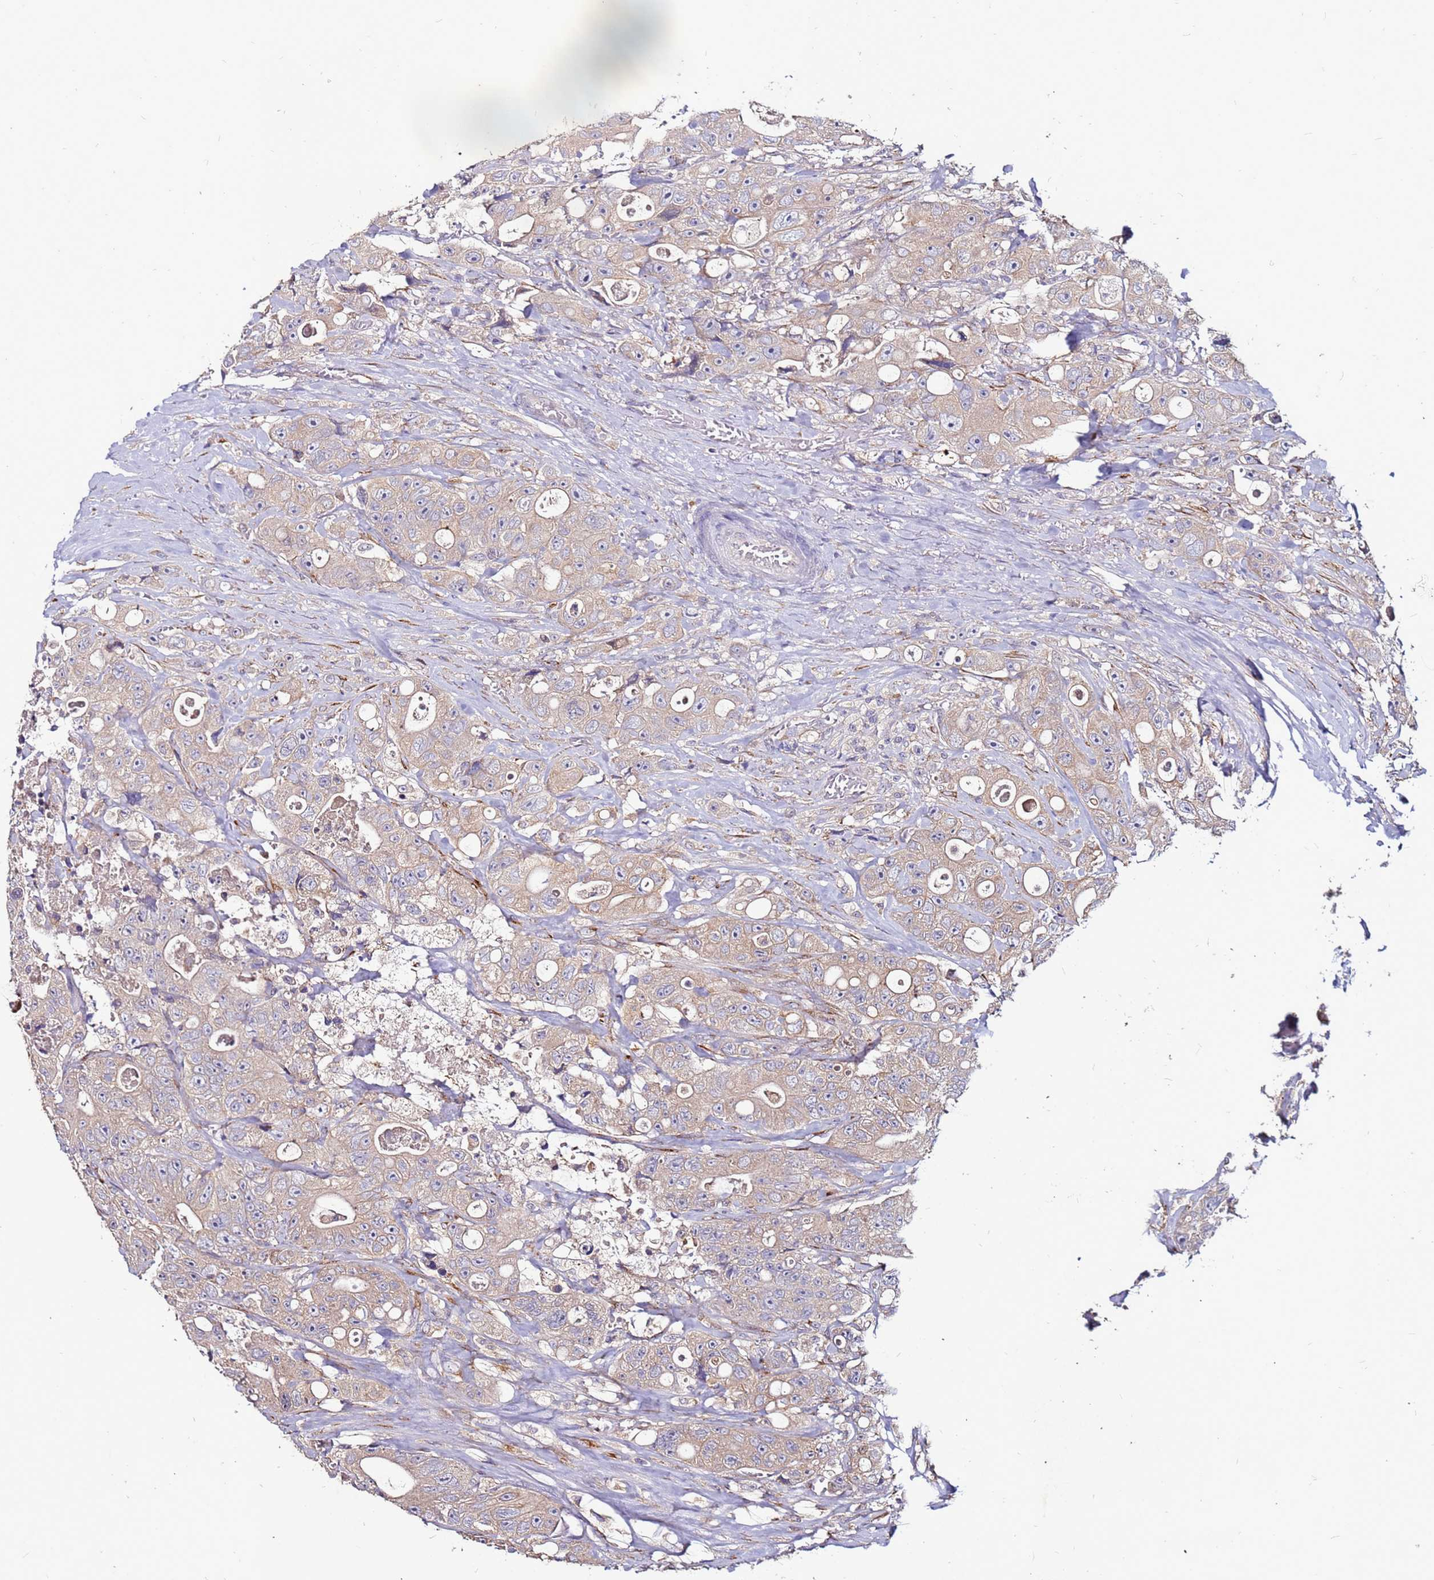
{"staining": {"intensity": "moderate", "quantity": ">75%", "location": "cytoplasmic/membranous"}, "tissue": "colorectal cancer", "cell_type": "Tumor cells", "image_type": "cancer", "snomed": [{"axis": "morphology", "description": "Adenocarcinoma, NOS"}, {"axis": "topography", "description": "Colon"}], "caption": "Protein positivity by immunohistochemistry (IHC) displays moderate cytoplasmic/membranous expression in approximately >75% of tumor cells in adenocarcinoma (colorectal).", "gene": "SLC44A3", "patient": {"sex": "female", "age": 46}}